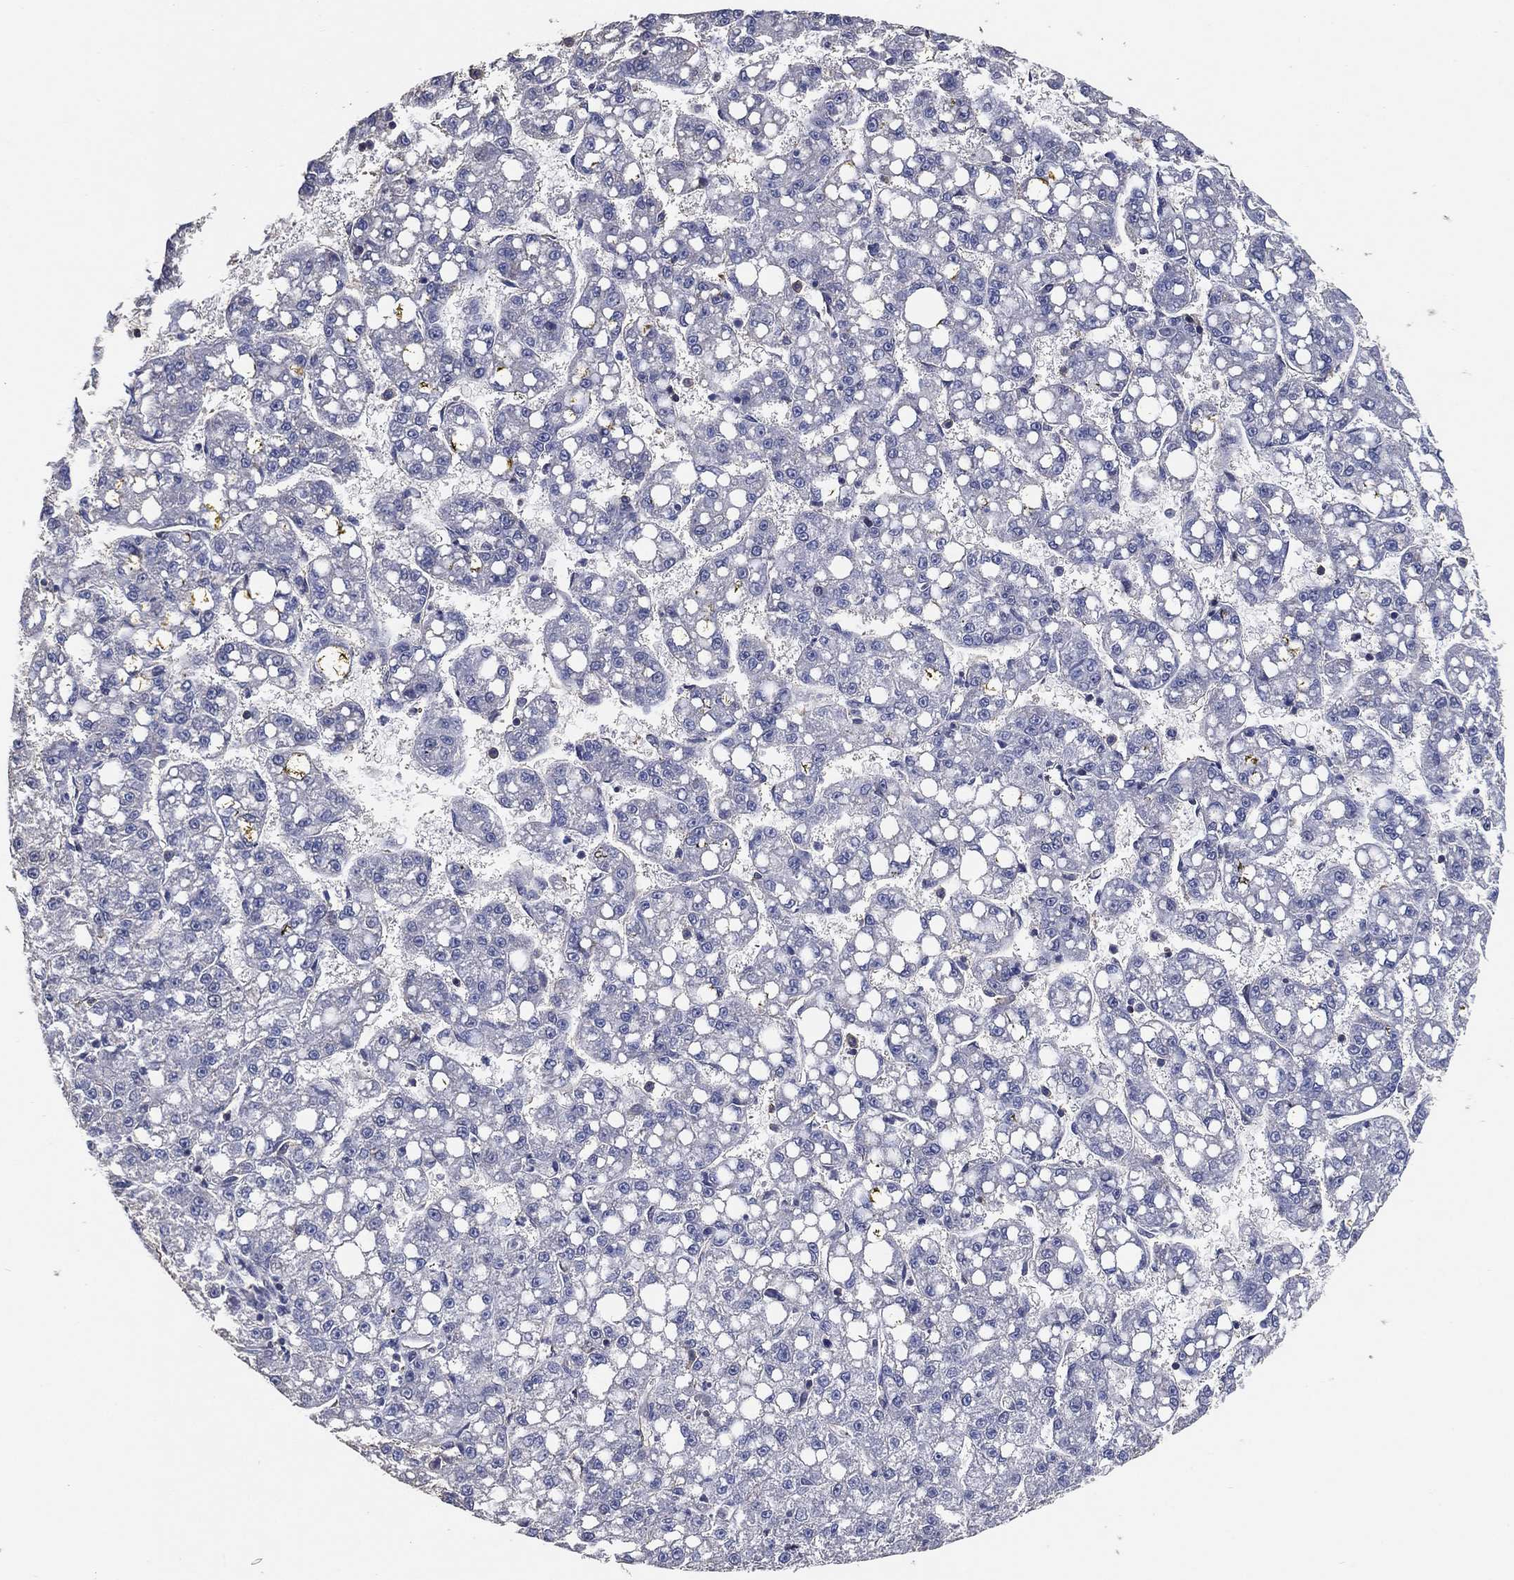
{"staining": {"intensity": "negative", "quantity": "none", "location": "none"}, "tissue": "liver cancer", "cell_type": "Tumor cells", "image_type": "cancer", "snomed": [{"axis": "morphology", "description": "Carcinoma, Hepatocellular, NOS"}, {"axis": "topography", "description": "Liver"}], "caption": "High magnification brightfield microscopy of liver cancer stained with DAB (brown) and counterstained with hematoxylin (blue): tumor cells show no significant staining.", "gene": "KLK5", "patient": {"sex": "female", "age": 65}}